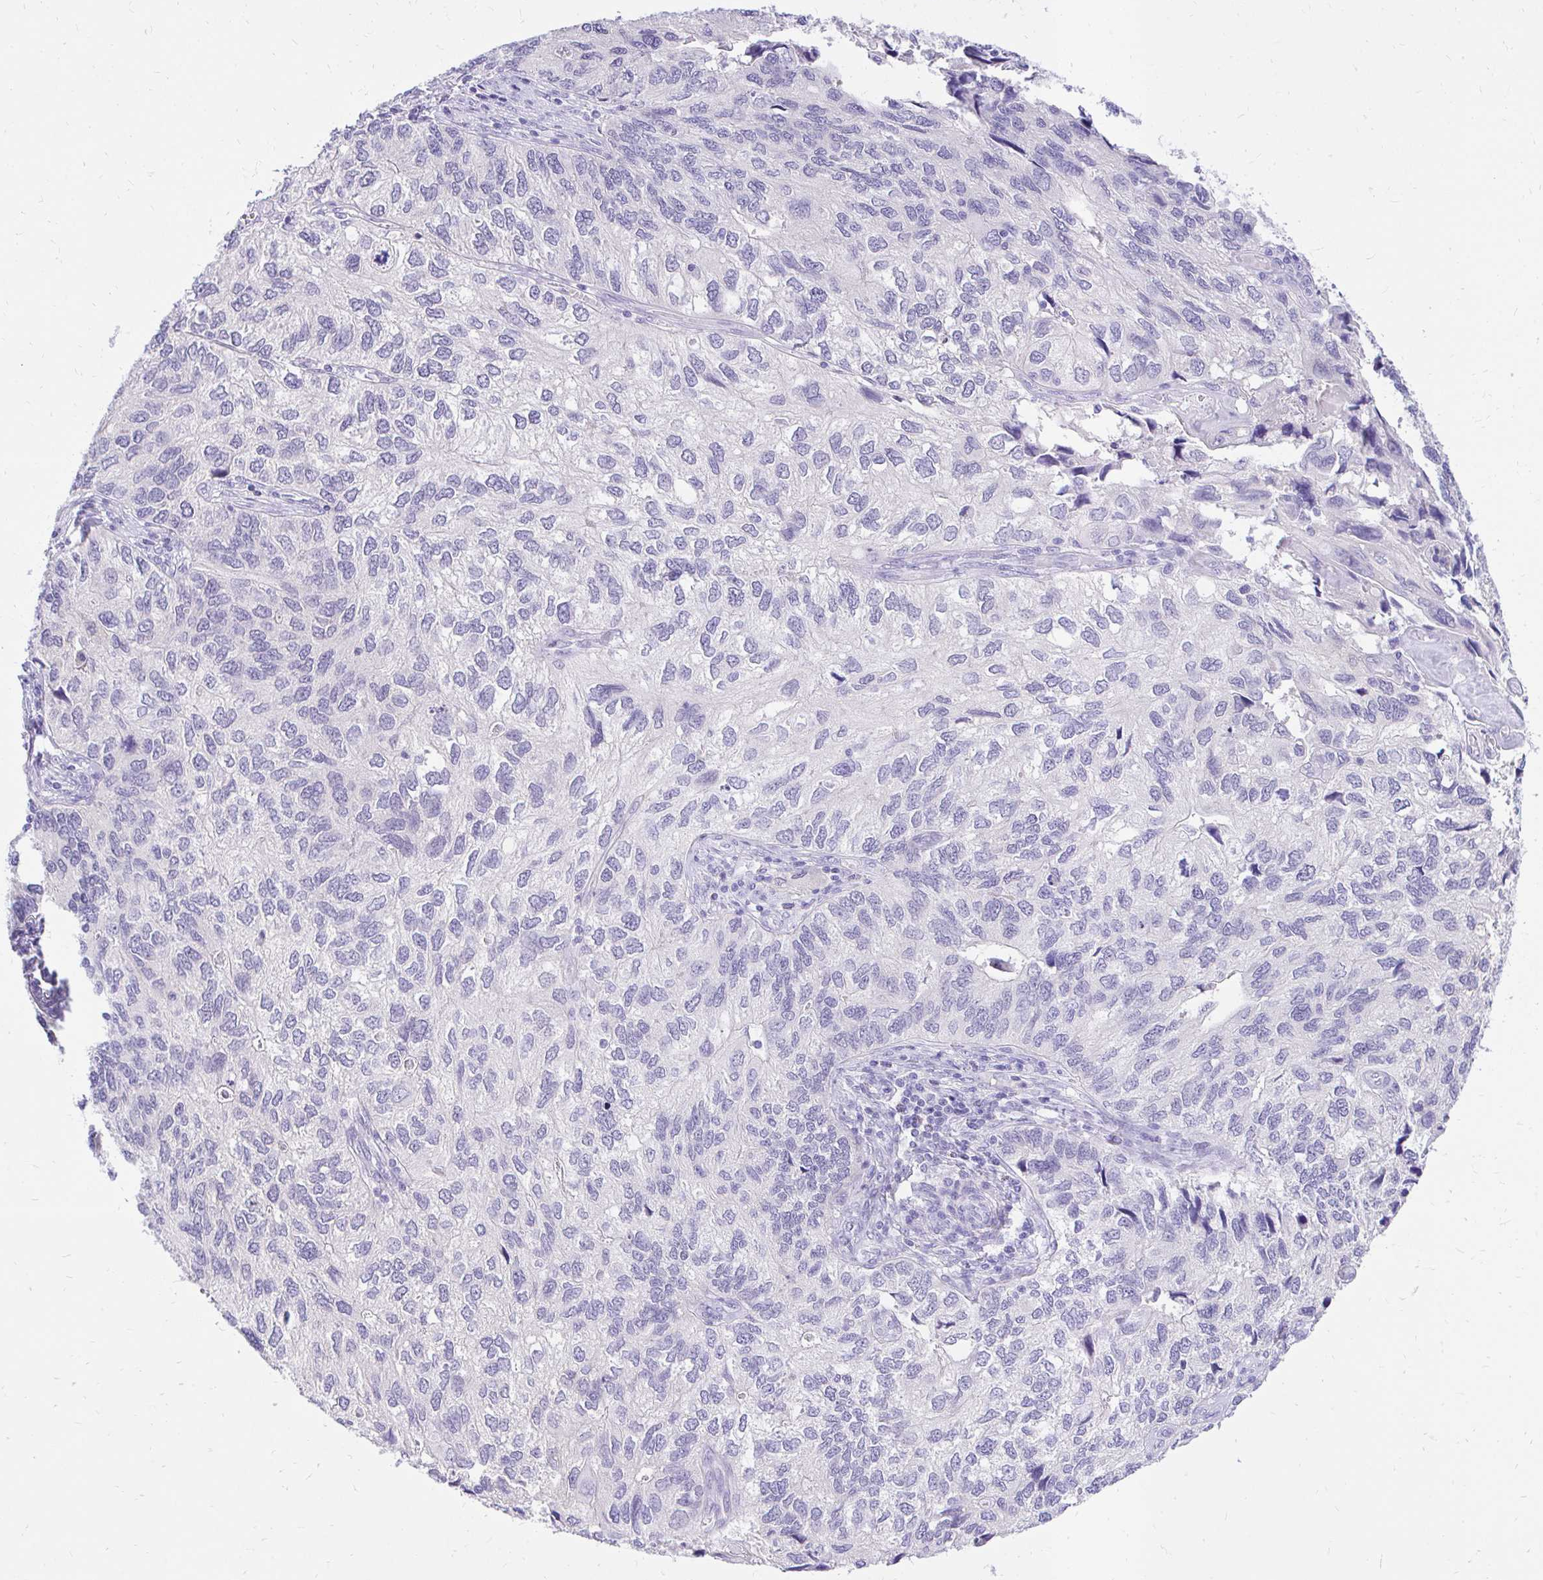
{"staining": {"intensity": "negative", "quantity": "none", "location": "none"}, "tissue": "endometrial cancer", "cell_type": "Tumor cells", "image_type": "cancer", "snomed": [{"axis": "morphology", "description": "Carcinoma, NOS"}, {"axis": "topography", "description": "Uterus"}], "caption": "The micrograph displays no significant expression in tumor cells of endometrial cancer (carcinoma).", "gene": "FATE1", "patient": {"sex": "female", "age": 76}}